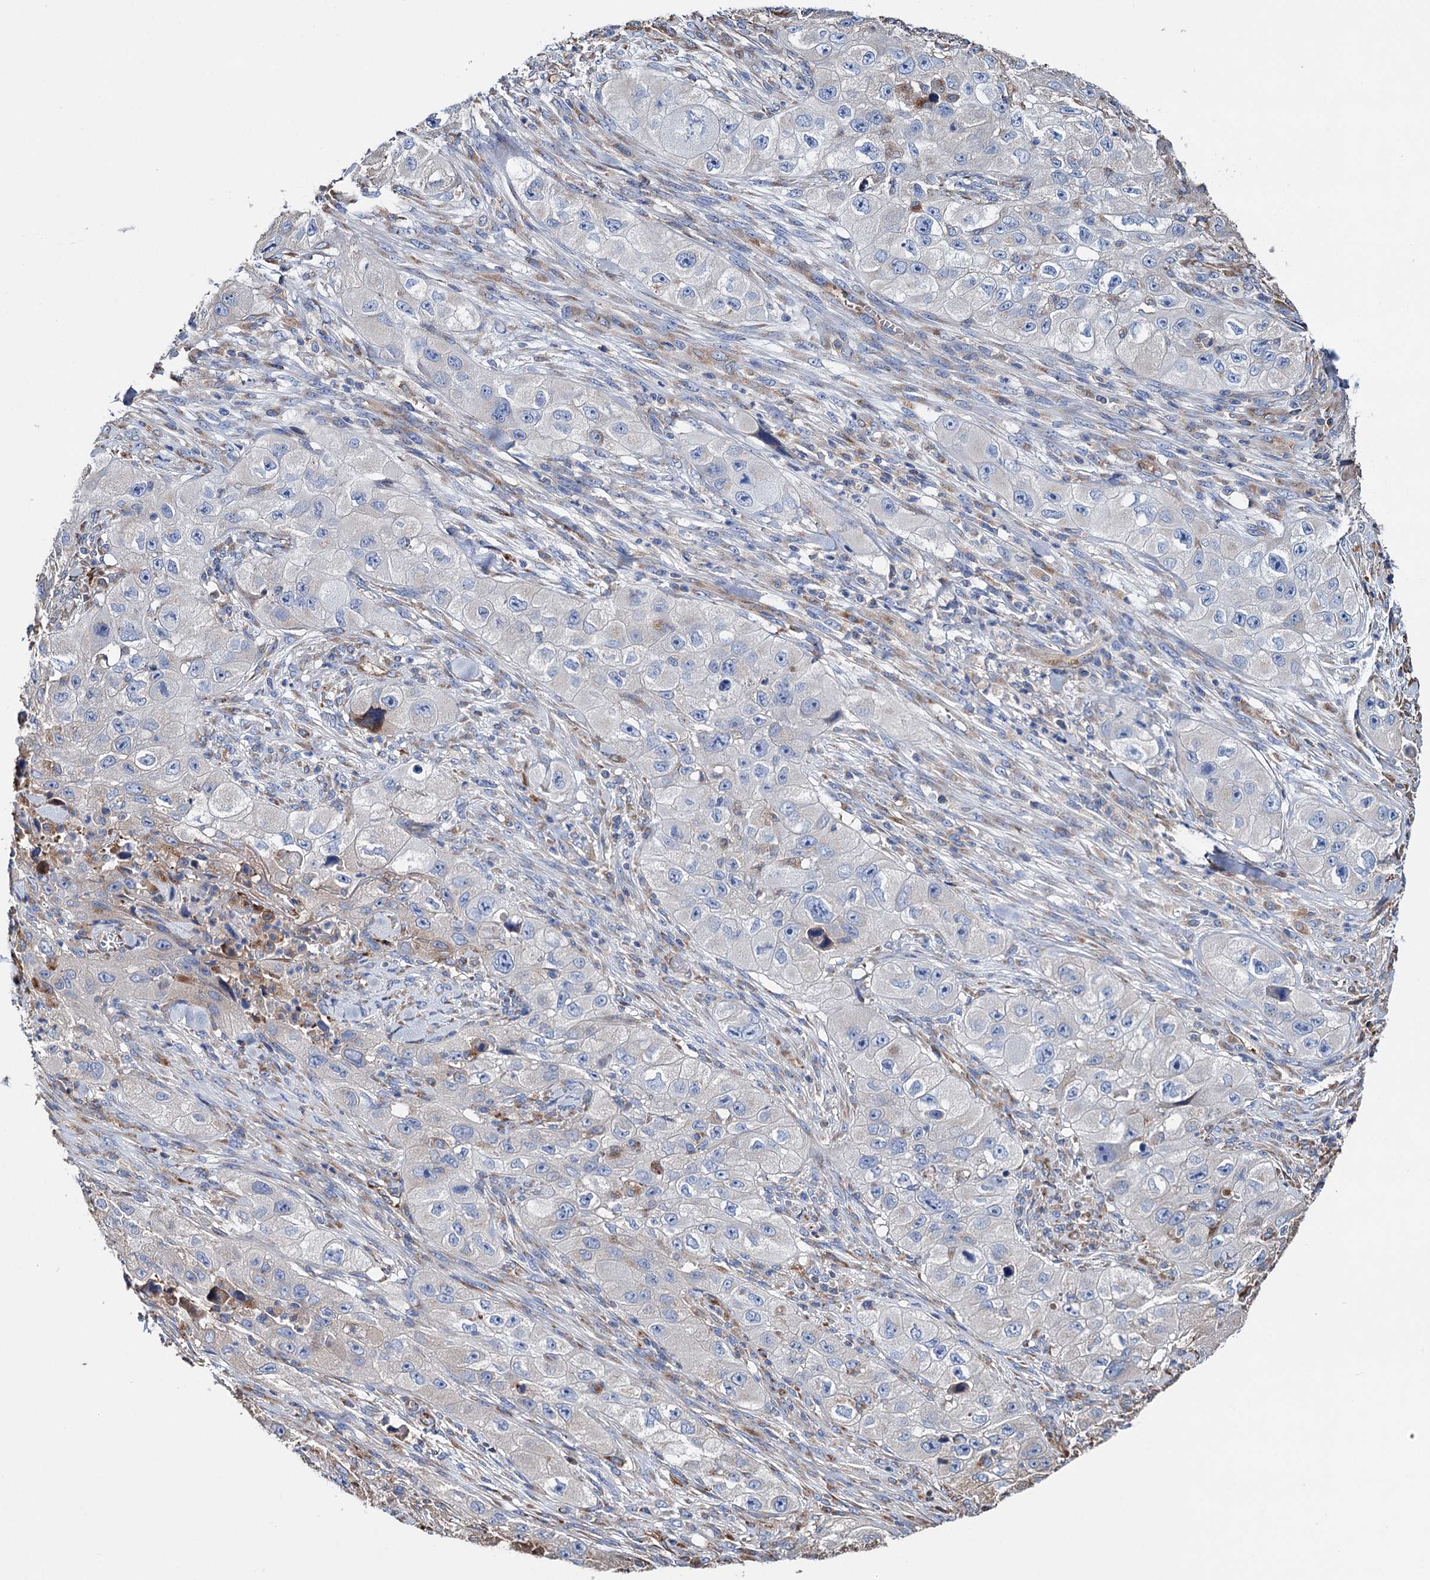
{"staining": {"intensity": "negative", "quantity": "none", "location": "none"}, "tissue": "skin cancer", "cell_type": "Tumor cells", "image_type": "cancer", "snomed": [{"axis": "morphology", "description": "Squamous cell carcinoma, NOS"}, {"axis": "topography", "description": "Skin"}, {"axis": "topography", "description": "Subcutis"}], "caption": "The immunohistochemistry photomicrograph has no significant staining in tumor cells of skin cancer tissue.", "gene": "SCPEP1", "patient": {"sex": "male", "age": 73}}